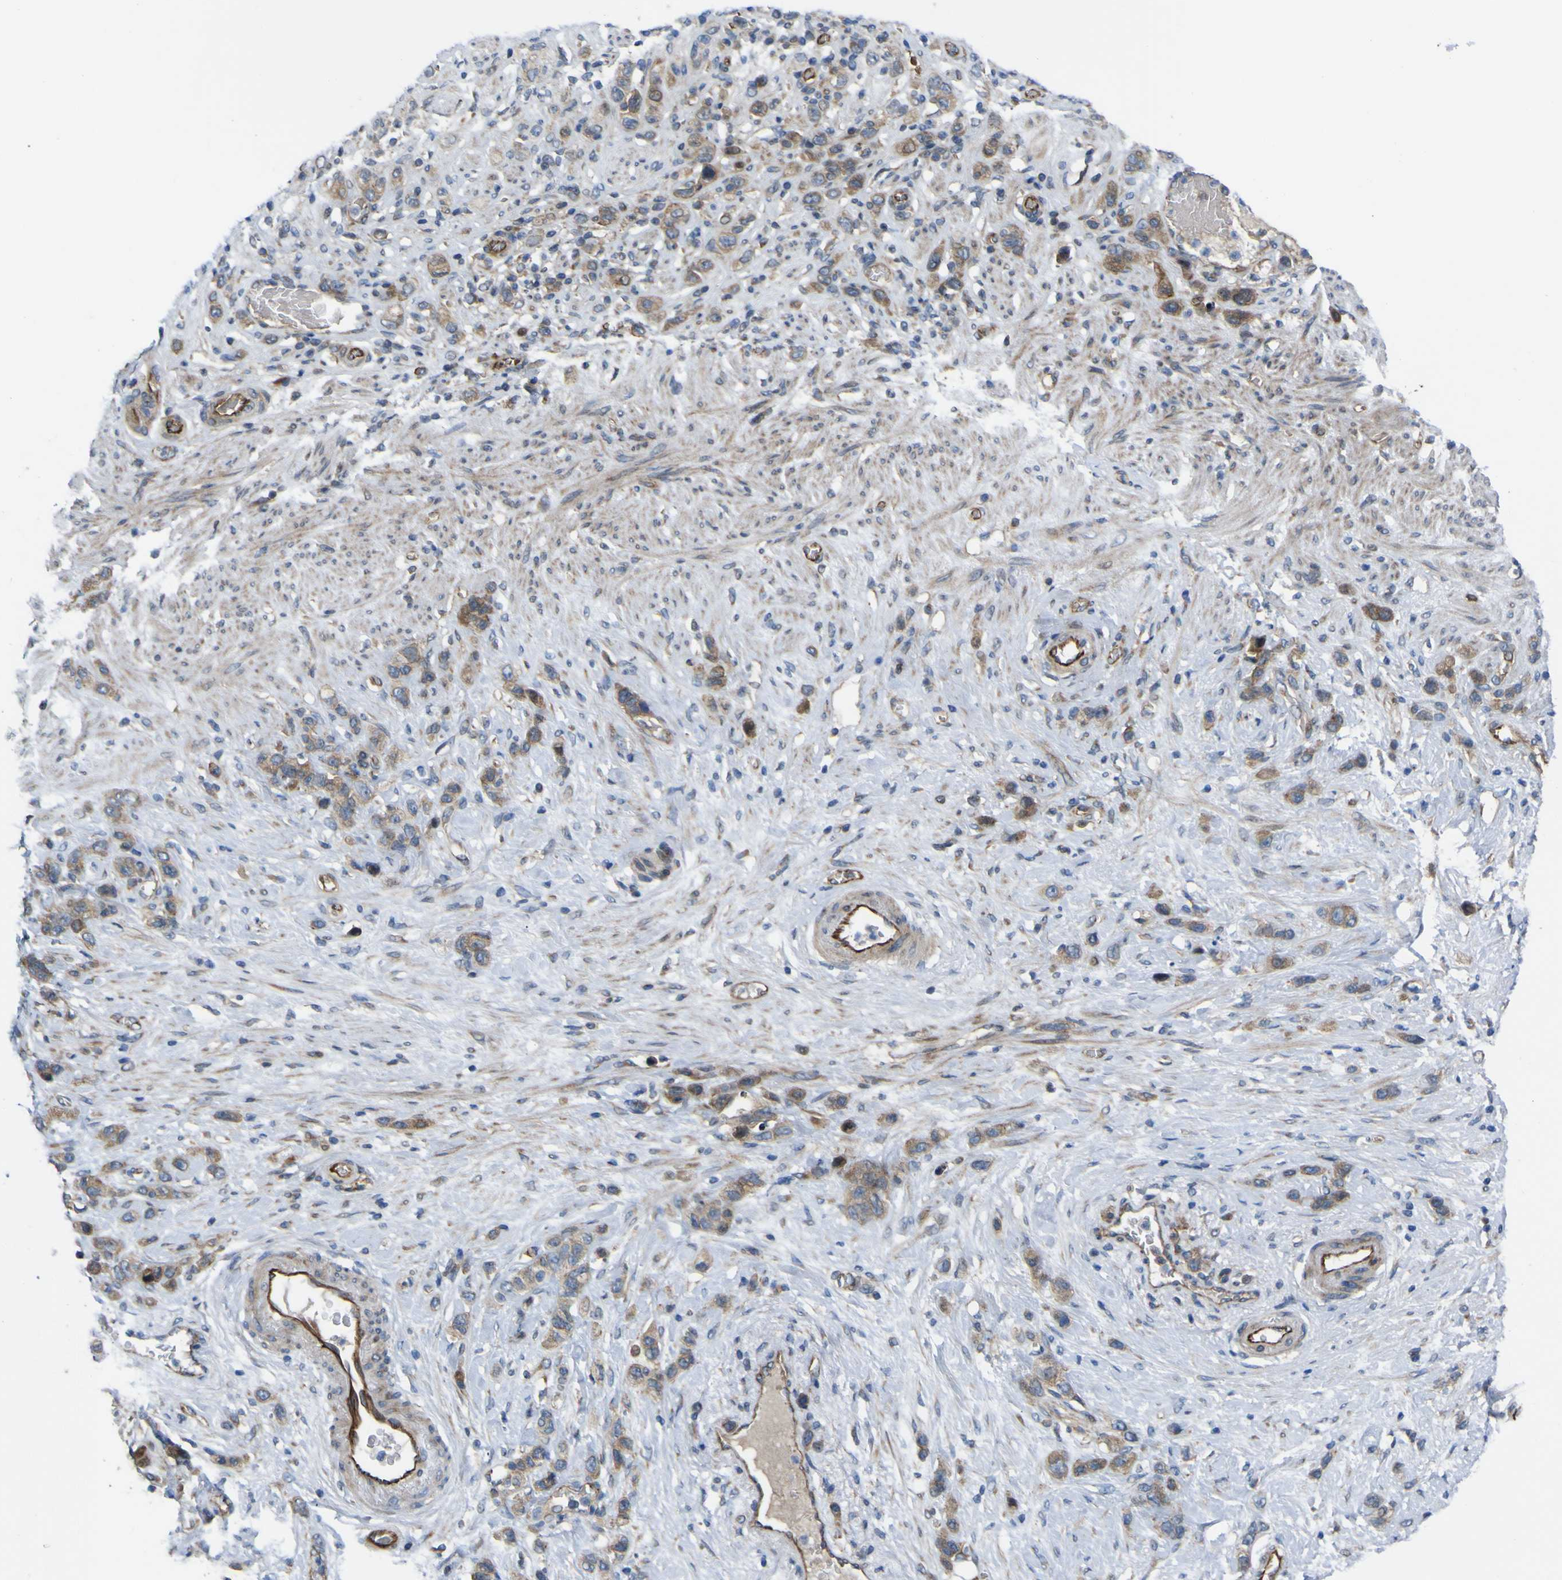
{"staining": {"intensity": "moderate", "quantity": ">75%", "location": "cytoplasmic/membranous"}, "tissue": "stomach cancer", "cell_type": "Tumor cells", "image_type": "cancer", "snomed": [{"axis": "morphology", "description": "Adenocarcinoma, NOS"}, {"axis": "morphology", "description": "Adenocarcinoma, High grade"}, {"axis": "topography", "description": "Stomach, upper"}, {"axis": "topography", "description": "Stomach, lower"}], "caption": "Moderate cytoplasmic/membranous protein expression is present in approximately >75% of tumor cells in adenocarcinoma (stomach). (brown staining indicates protein expression, while blue staining denotes nuclei).", "gene": "FBXO30", "patient": {"sex": "female", "age": 65}}